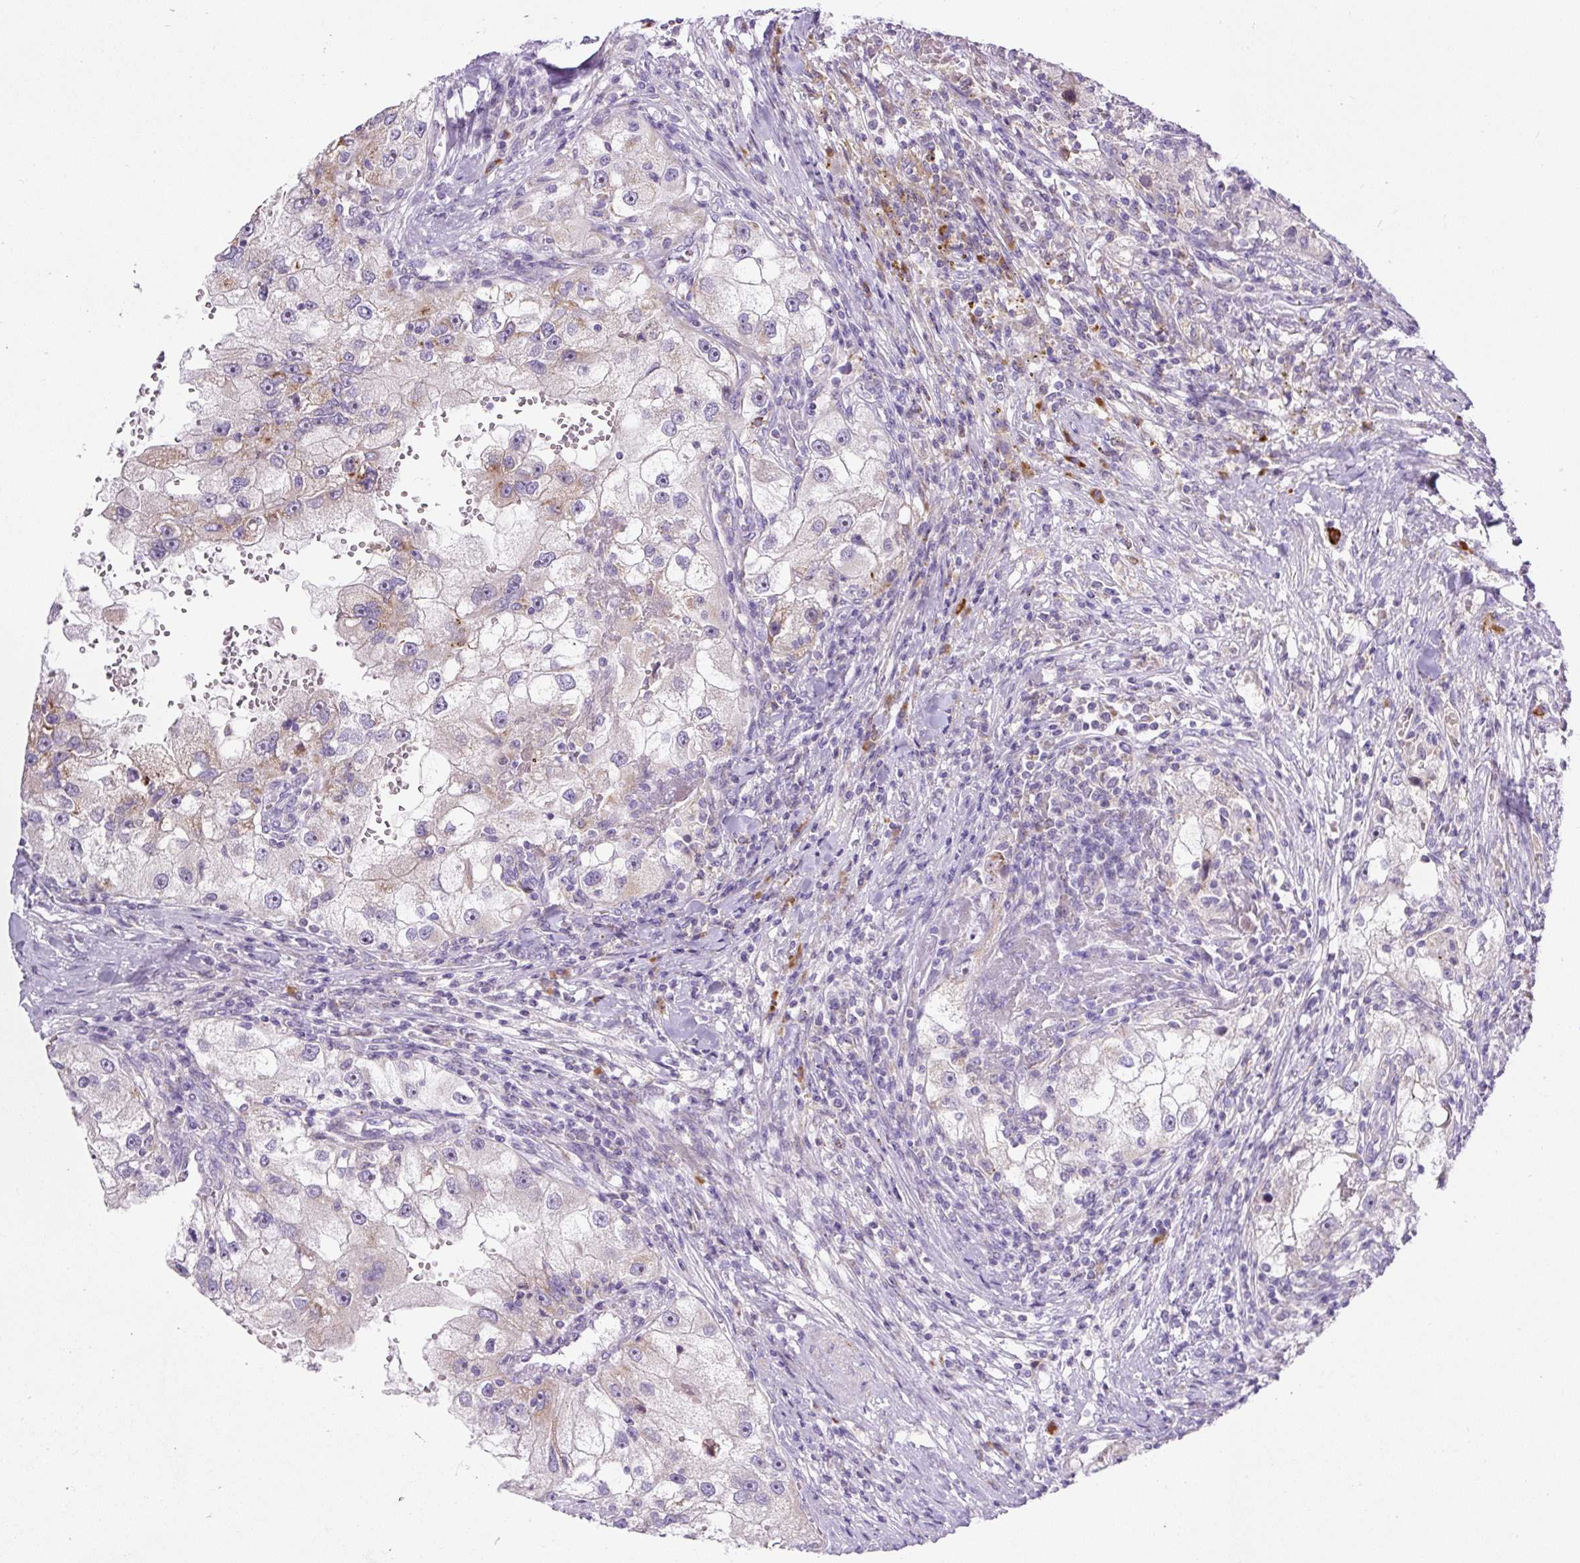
{"staining": {"intensity": "moderate", "quantity": "<25%", "location": "cytoplasmic/membranous"}, "tissue": "renal cancer", "cell_type": "Tumor cells", "image_type": "cancer", "snomed": [{"axis": "morphology", "description": "Adenocarcinoma, NOS"}, {"axis": "topography", "description": "Kidney"}], "caption": "Moderate cytoplasmic/membranous positivity is identified in about <25% of tumor cells in adenocarcinoma (renal). (IHC, brightfield microscopy, high magnification).", "gene": "ZNF596", "patient": {"sex": "male", "age": 63}}